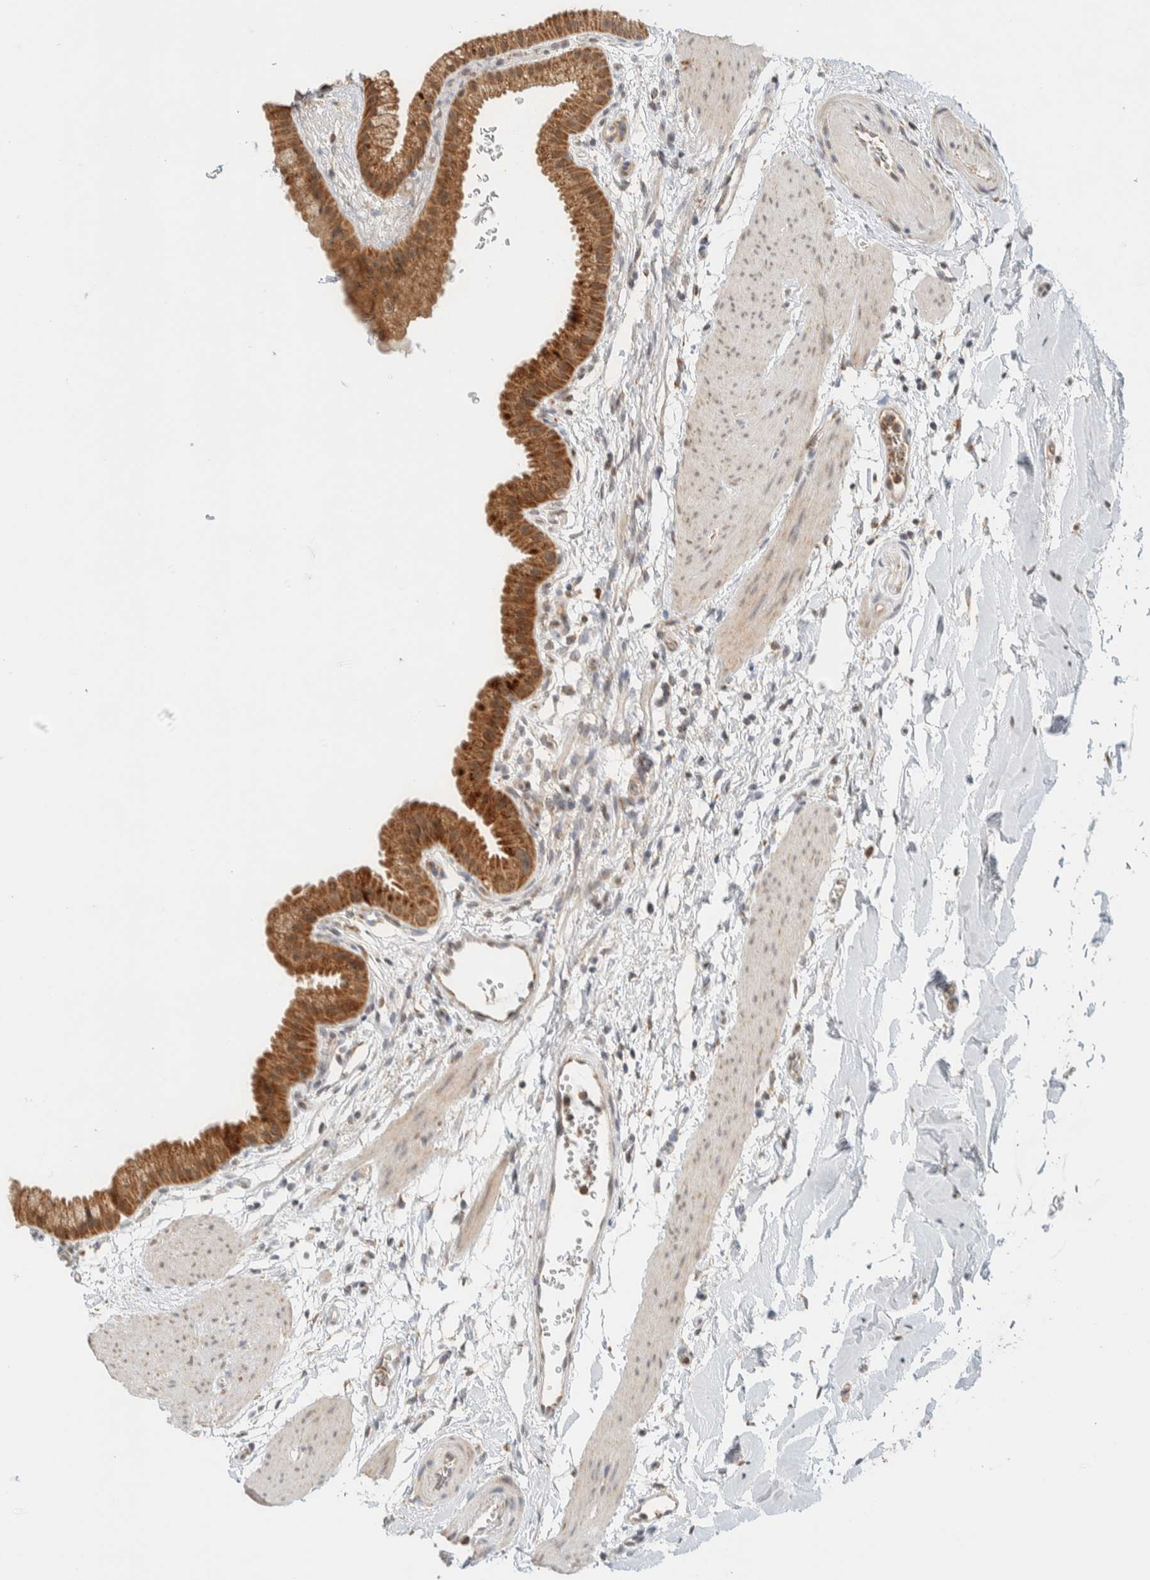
{"staining": {"intensity": "strong", "quantity": ">75%", "location": "cytoplasmic/membranous"}, "tissue": "gallbladder", "cell_type": "Glandular cells", "image_type": "normal", "snomed": [{"axis": "morphology", "description": "Normal tissue, NOS"}, {"axis": "topography", "description": "Gallbladder"}], "caption": "Protein expression analysis of normal gallbladder demonstrates strong cytoplasmic/membranous expression in approximately >75% of glandular cells.", "gene": "MRPL41", "patient": {"sex": "female", "age": 64}}